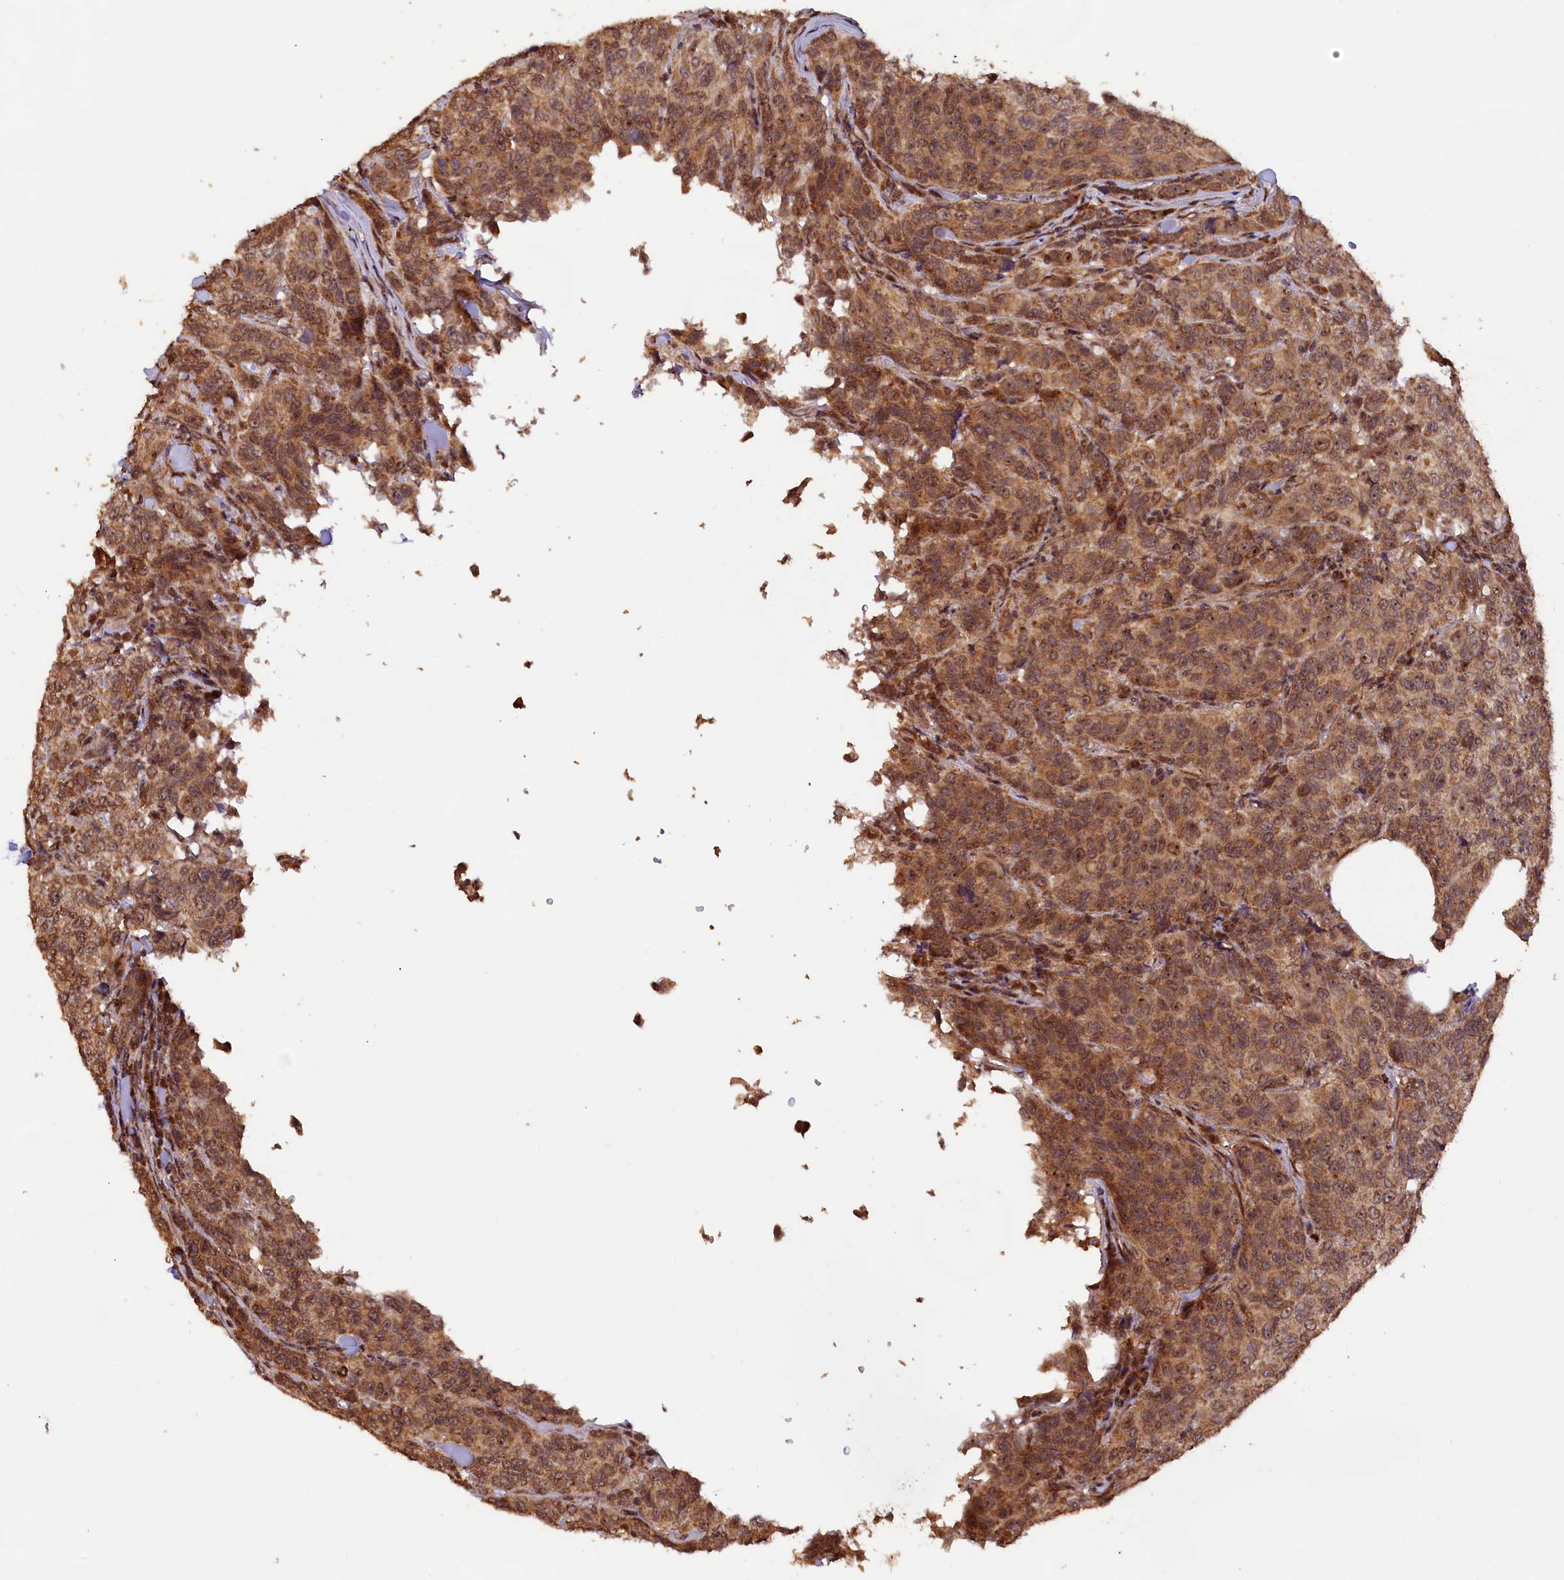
{"staining": {"intensity": "moderate", "quantity": ">75%", "location": "cytoplasmic/membranous,nuclear"}, "tissue": "breast cancer", "cell_type": "Tumor cells", "image_type": "cancer", "snomed": [{"axis": "morphology", "description": "Duct carcinoma"}, {"axis": "topography", "description": "Breast"}], "caption": "Protein staining displays moderate cytoplasmic/membranous and nuclear expression in about >75% of tumor cells in infiltrating ductal carcinoma (breast).", "gene": "SHPRH", "patient": {"sex": "female", "age": 55}}